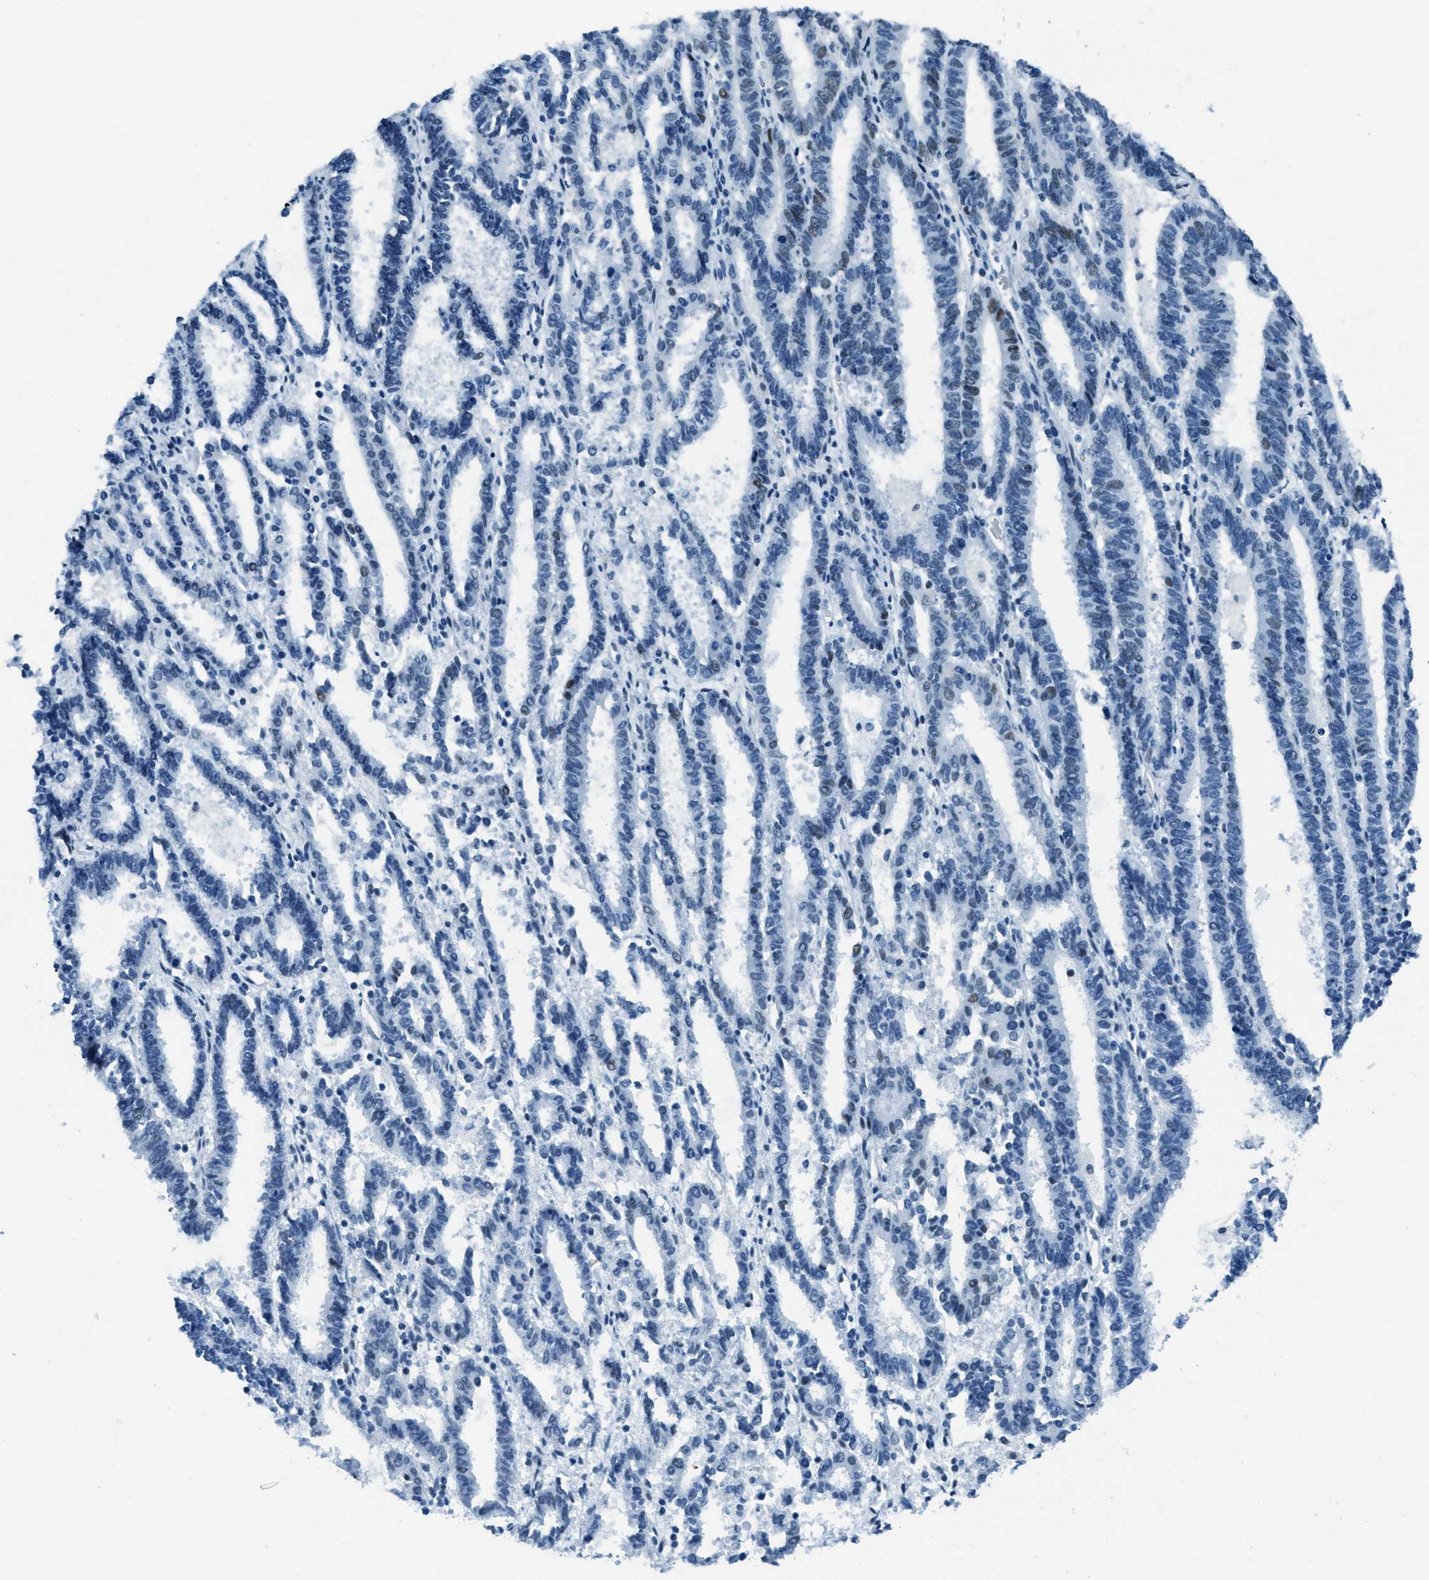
{"staining": {"intensity": "weak", "quantity": "<25%", "location": "nuclear"}, "tissue": "endometrial cancer", "cell_type": "Tumor cells", "image_type": "cancer", "snomed": [{"axis": "morphology", "description": "Adenocarcinoma, NOS"}, {"axis": "topography", "description": "Uterus"}], "caption": "Immunohistochemistry (IHC) photomicrograph of neoplastic tissue: human endometrial cancer stained with DAB exhibits no significant protein expression in tumor cells.", "gene": "PLA2G2A", "patient": {"sex": "female", "age": 83}}